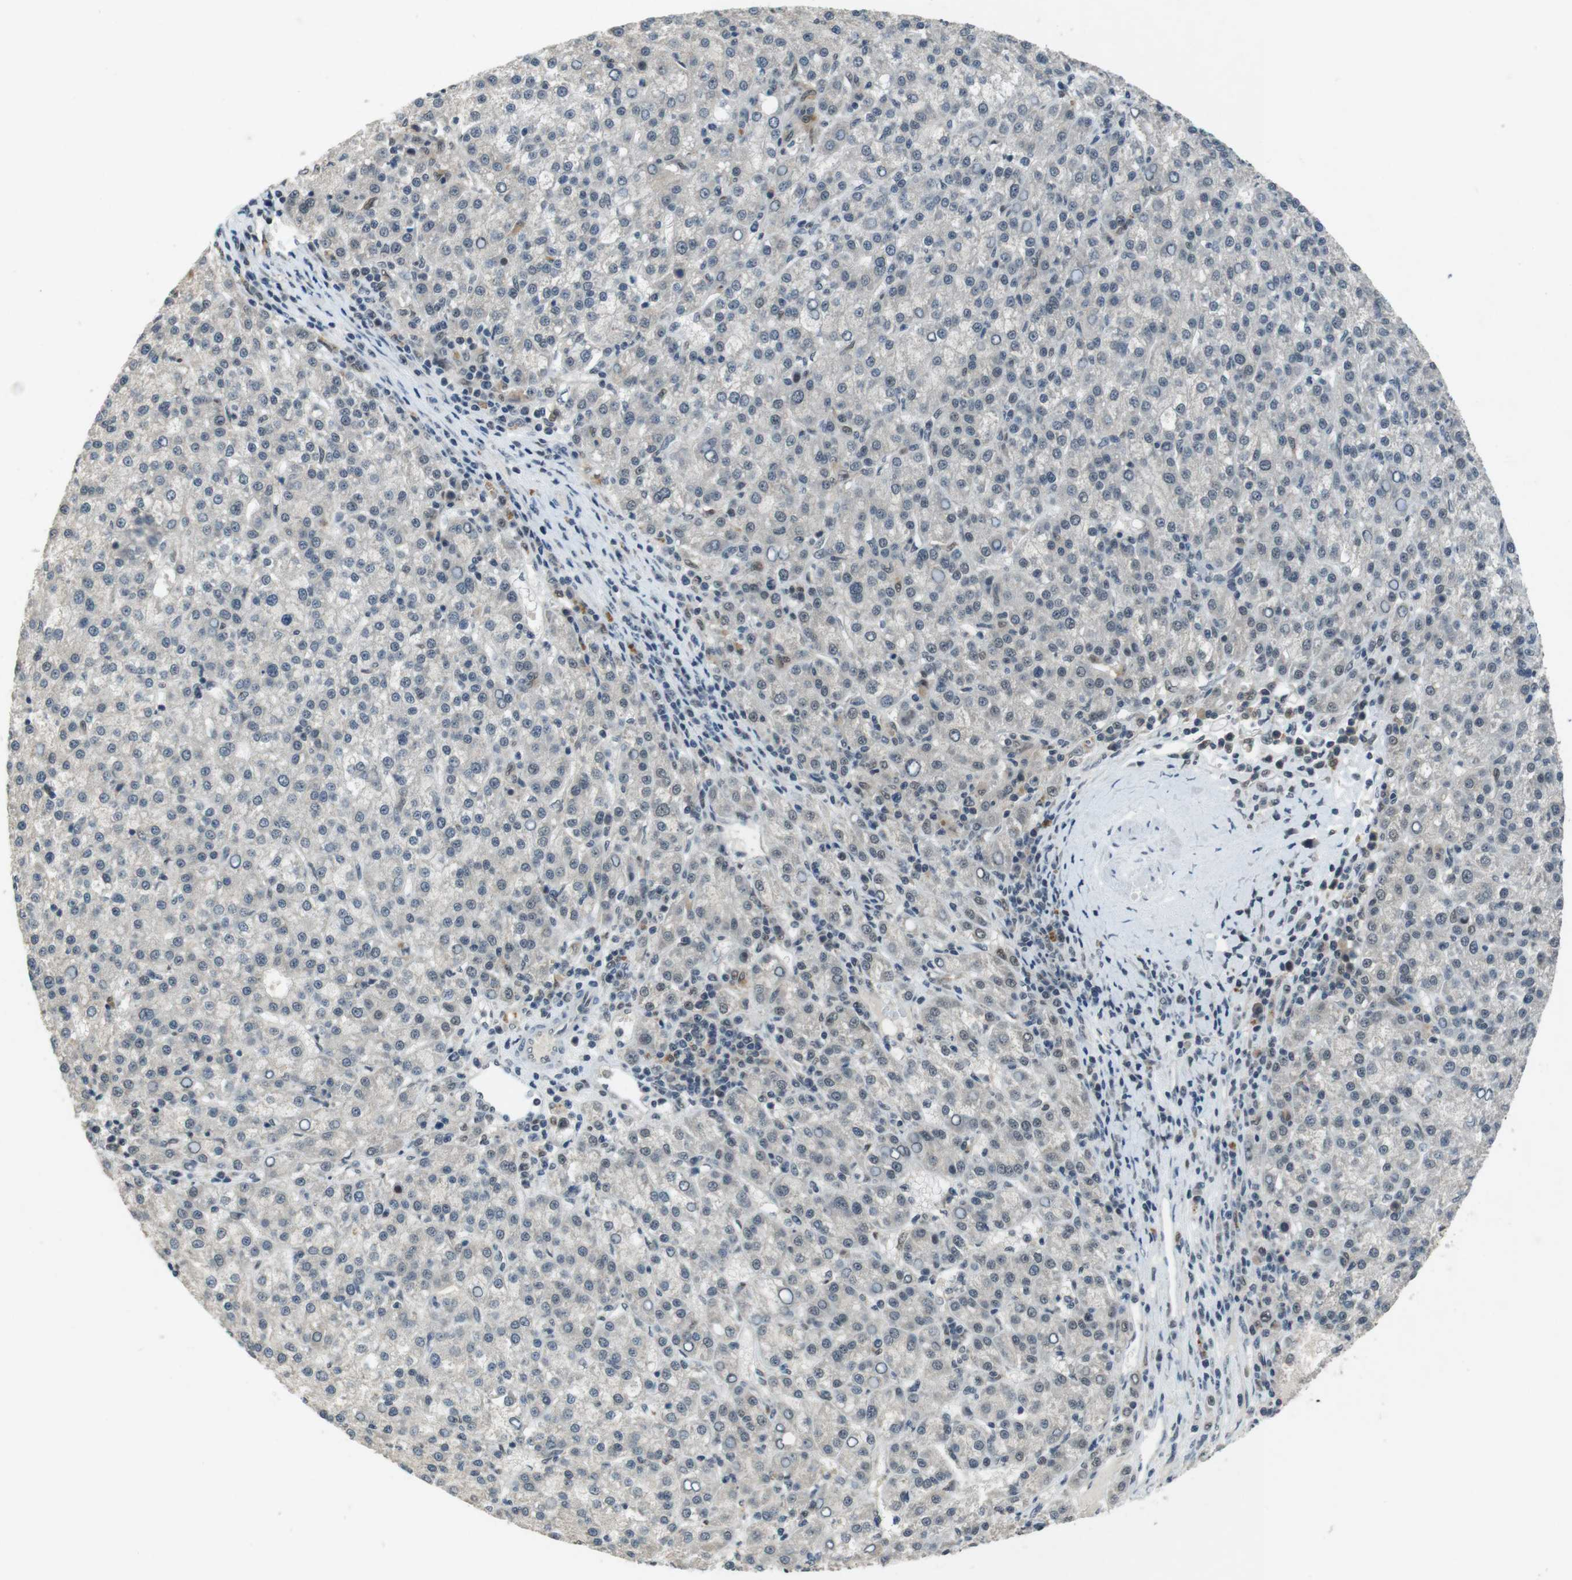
{"staining": {"intensity": "weak", "quantity": "<25%", "location": "nuclear"}, "tissue": "liver cancer", "cell_type": "Tumor cells", "image_type": "cancer", "snomed": [{"axis": "morphology", "description": "Carcinoma, Hepatocellular, NOS"}, {"axis": "topography", "description": "Liver"}], "caption": "Liver cancer was stained to show a protein in brown. There is no significant expression in tumor cells. Brightfield microscopy of IHC stained with DAB (brown) and hematoxylin (blue), captured at high magnification.", "gene": "USP7", "patient": {"sex": "female", "age": 58}}